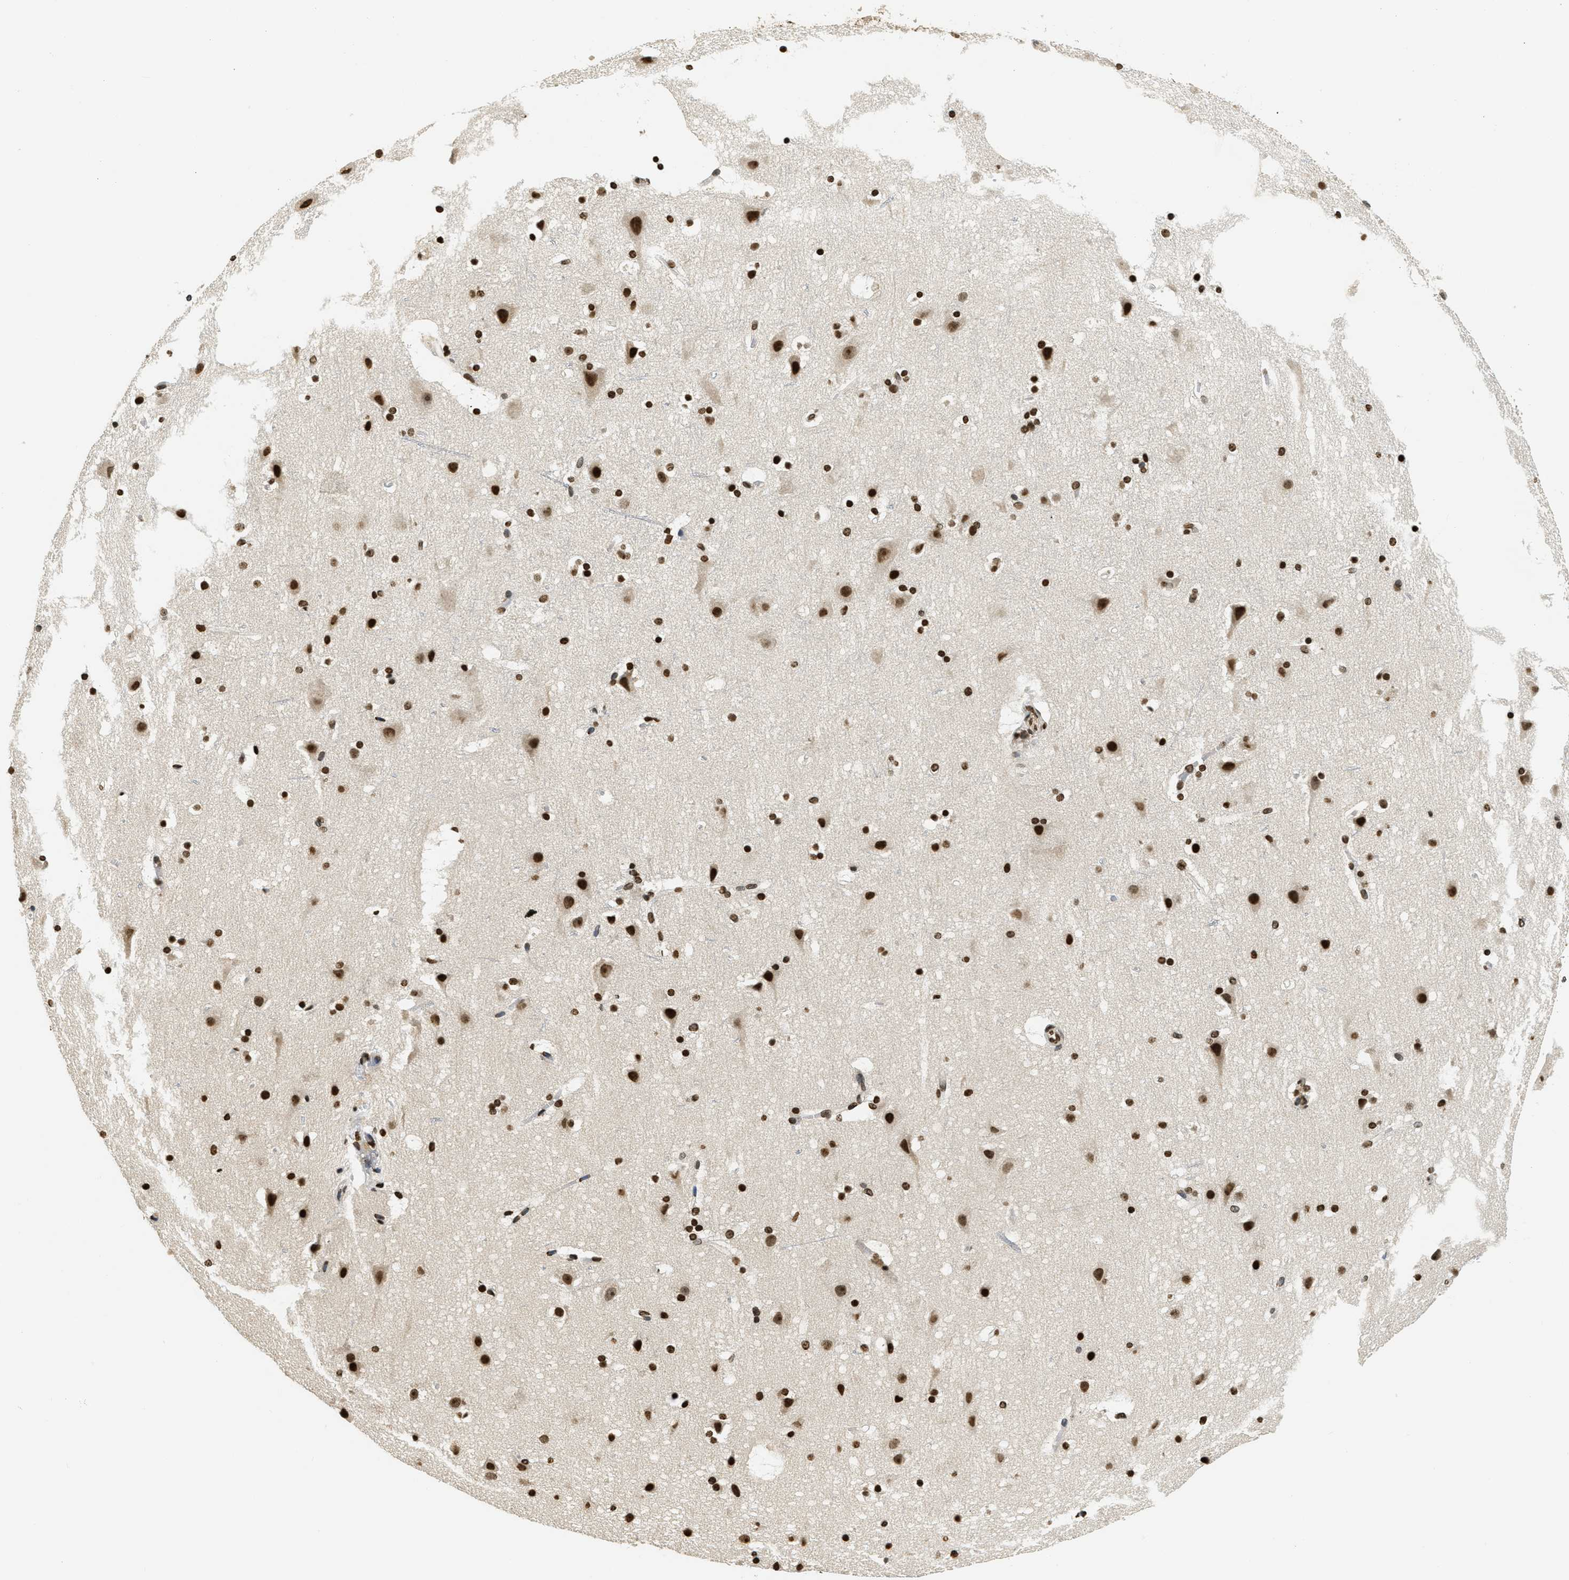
{"staining": {"intensity": "strong", "quantity": ">75%", "location": "nuclear"}, "tissue": "cerebral cortex", "cell_type": "Endothelial cells", "image_type": "normal", "snomed": [{"axis": "morphology", "description": "Normal tissue, NOS"}, {"axis": "topography", "description": "Cerebral cortex"}], "caption": "IHC (DAB) staining of unremarkable human cerebral cortex exhibits strong nuclear protein expression in approximately >75% of endothelial cells. The staining was performed using DAB to visualize the protein expression in brown, while the nuclei were stained in blue with hematoxylin (Magnification: 20x).", "gene": "LDB2", "patient": {"sex": "male", "age": 45}}